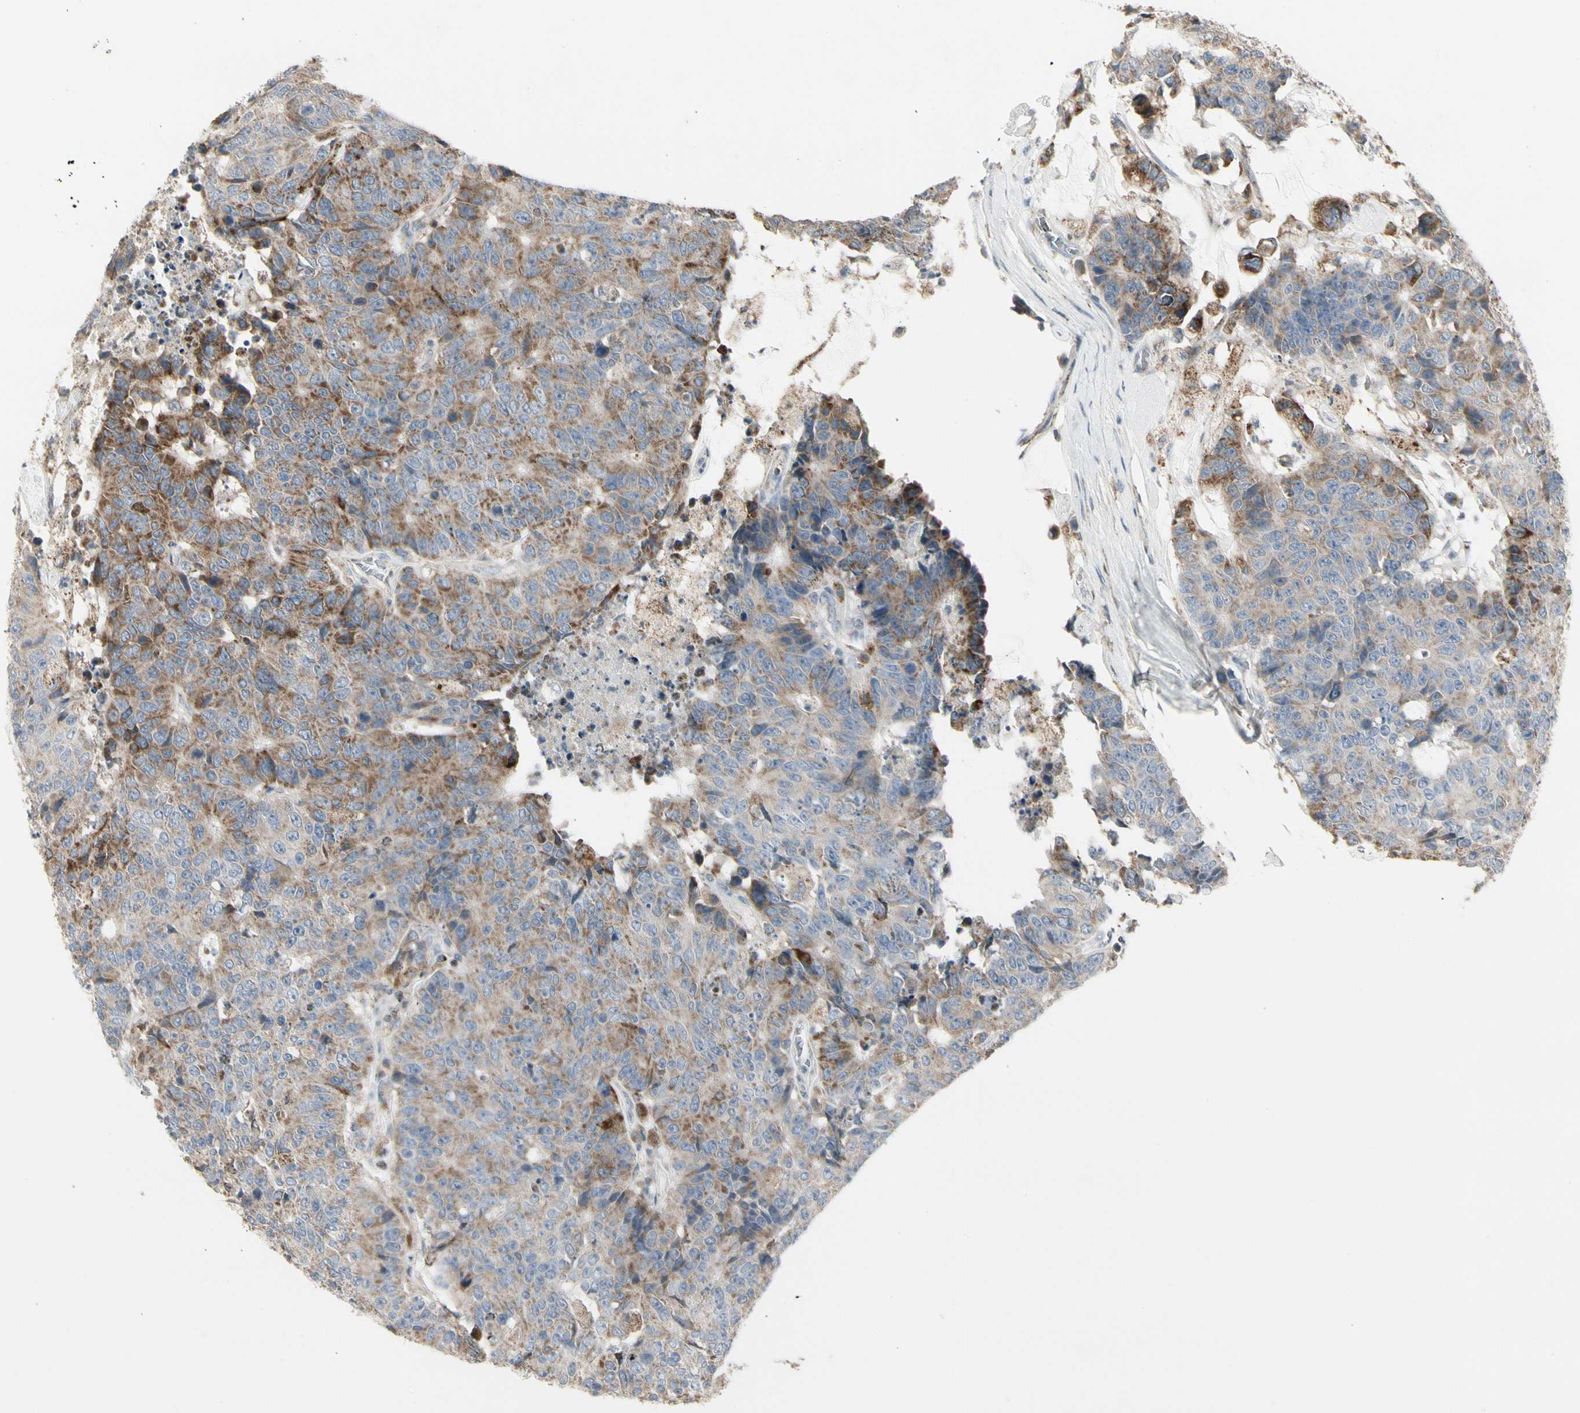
{"staining": {"intensity": "moderate", "quantity": ">75%", "location": "cytoplasmic/membranous"}, "tissue": "colorectal cancer", "cell_type": "Tumor cells", "image_type": "cancer", "snomed": [{"axis": "morphology", "description": "Adenocarcinoma, NOS"}, {"axis": "topography", "description": "Colon"}], "caption": "Adenocarcinoma (colorectal) was stained to show a protein in brown. There is medium levels of moderate cytoplasmic/membranous staining in approximately >75% of tumor cells.", "gene": "TMEM176A", "patient": {"sex": "female", "age": 86}}